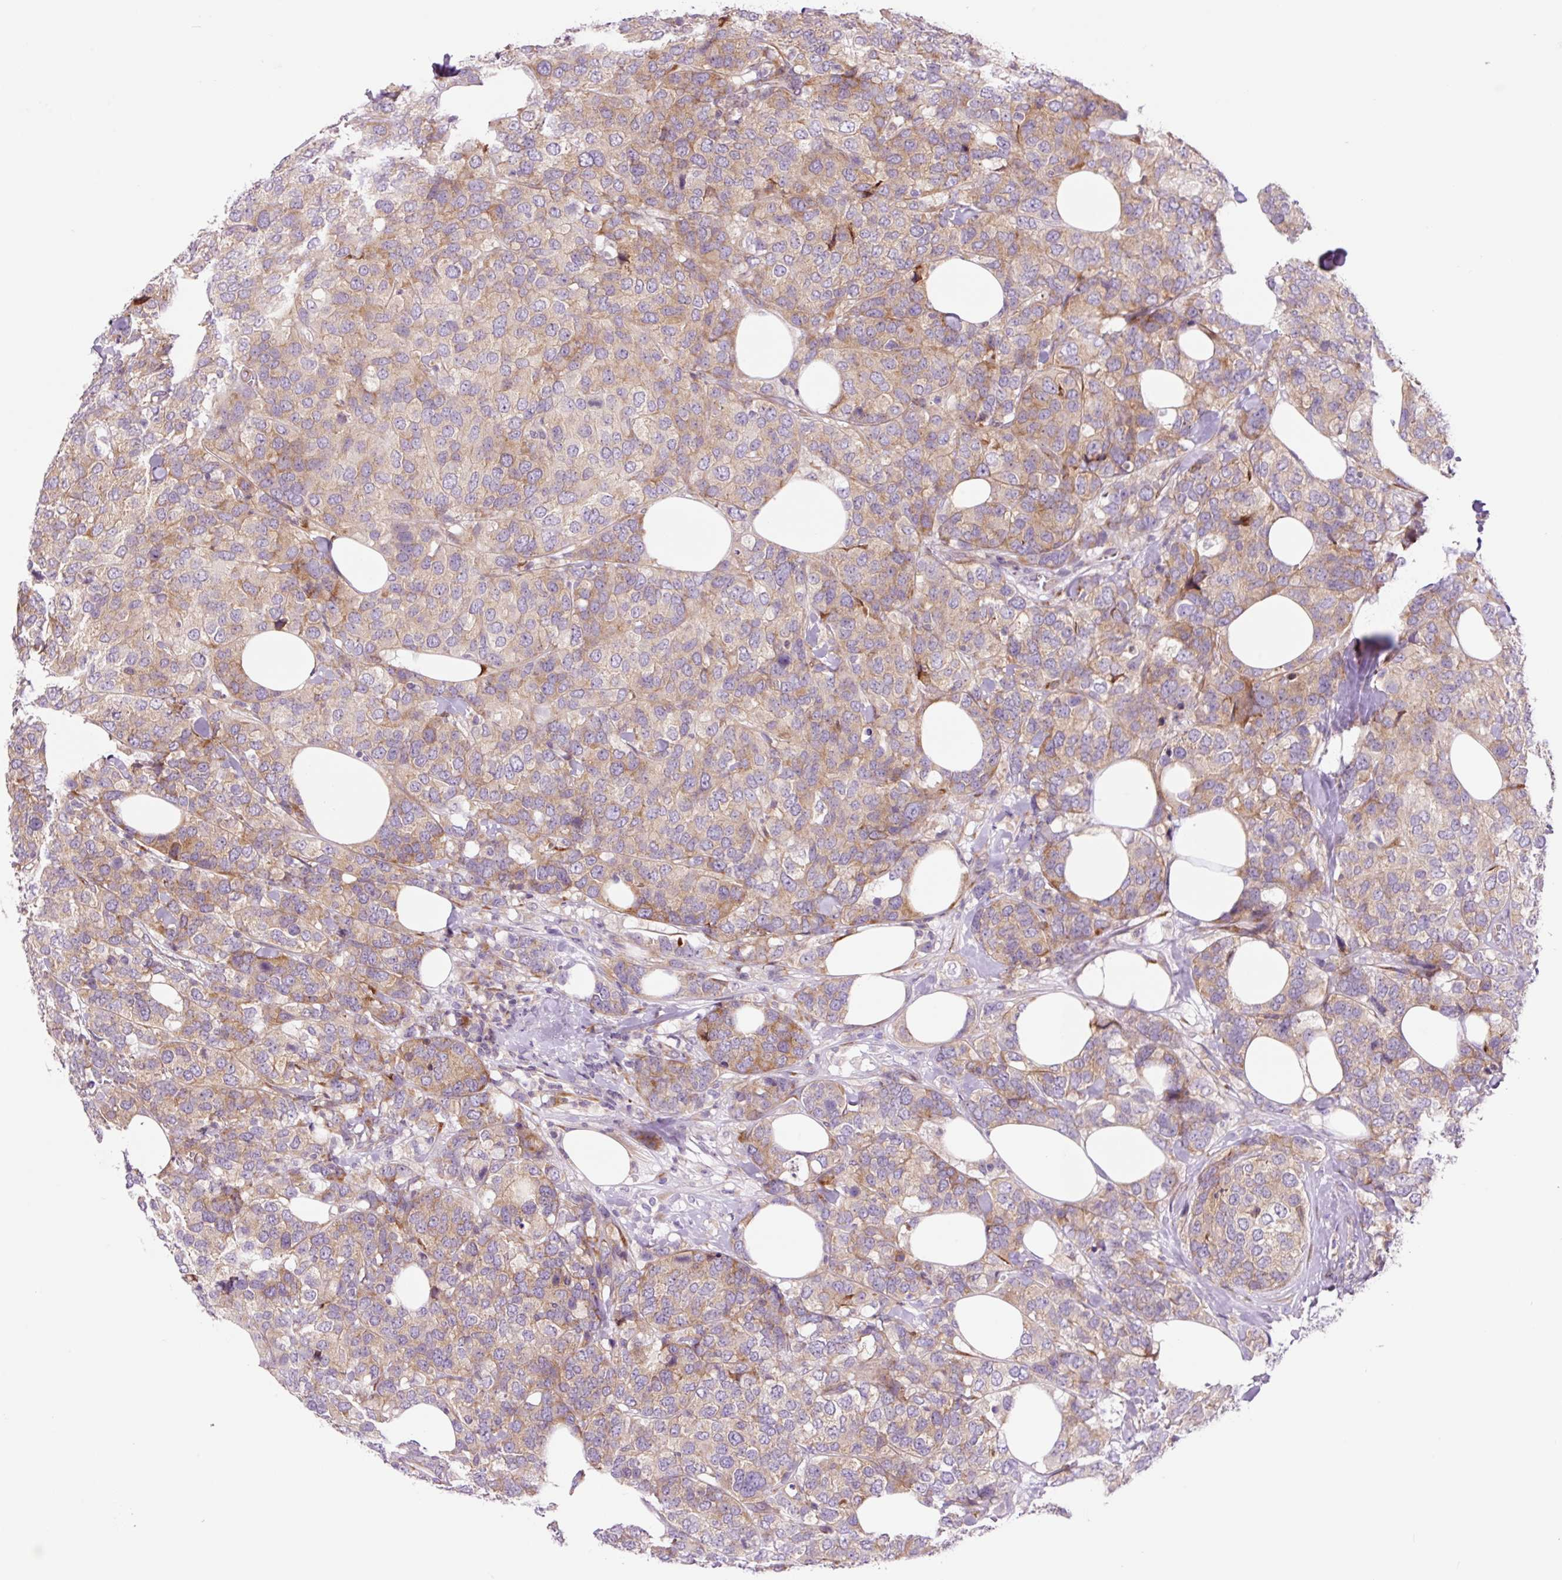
{"staining": {"intensity": "weak", "quantity": "25%-75%", "location": "cytoplasmic/membranous"}, "tissue": "breast cancer", "cell_type": "Tumor cells", "image_type": "cancer", "snomed": [{"axis": "morphology", "description": "Lobular carcinoma"}, {"axis": "topography", "description": "Breast"}], "caption": "Breast cancer (lobular carcinoma) was stained to show a protein in brown. There is low levels of weak cytoplasmic/membranous staining in about 25%-75% of tumor cells.", "gene": "RPL41", "patient": {"sex": "female", "age": 59}}